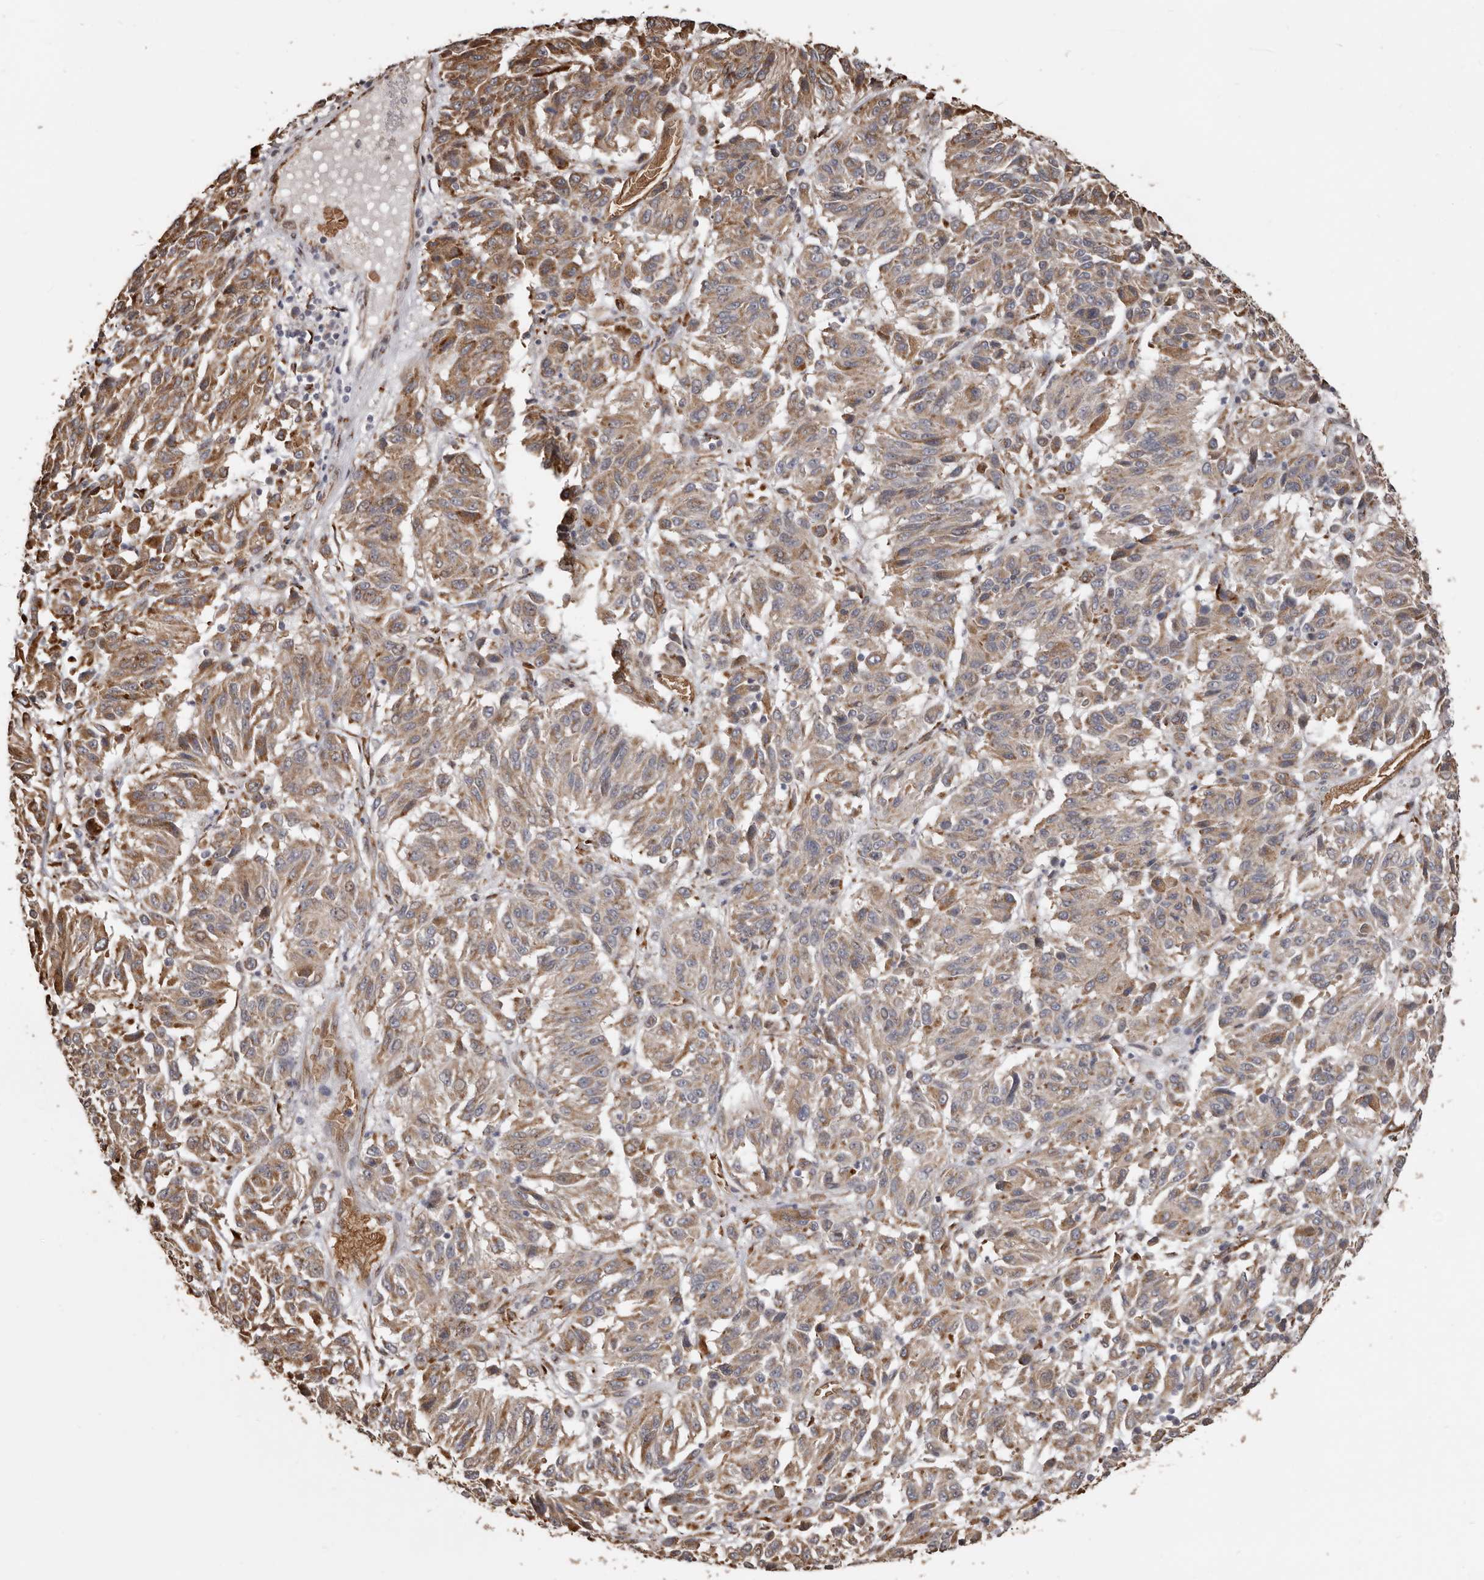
{"staining": {"intensity": "weak", "quantity": ">75%", "location": "cytoplasmic/membranous"}, "tissue": "melanoma", "cell_type": "Tumor cells", "image_type": "cancer", "snomed": [{"axis": "morphology", "description": "Malignant melanoma, NOS"}, {"axis": "topography", "description": "Skin"}], "caption": "Malignant melanoma was stained to show a protein in brown. There is low levels of weak cytoplasmic/membranous staining in approximately >75% of tumor cells. (DAB IHC, brown staining for protein, blue staining for nuclei).", "gene": "ENTREP1", "patient": {"sex": "female", "age": 82}}